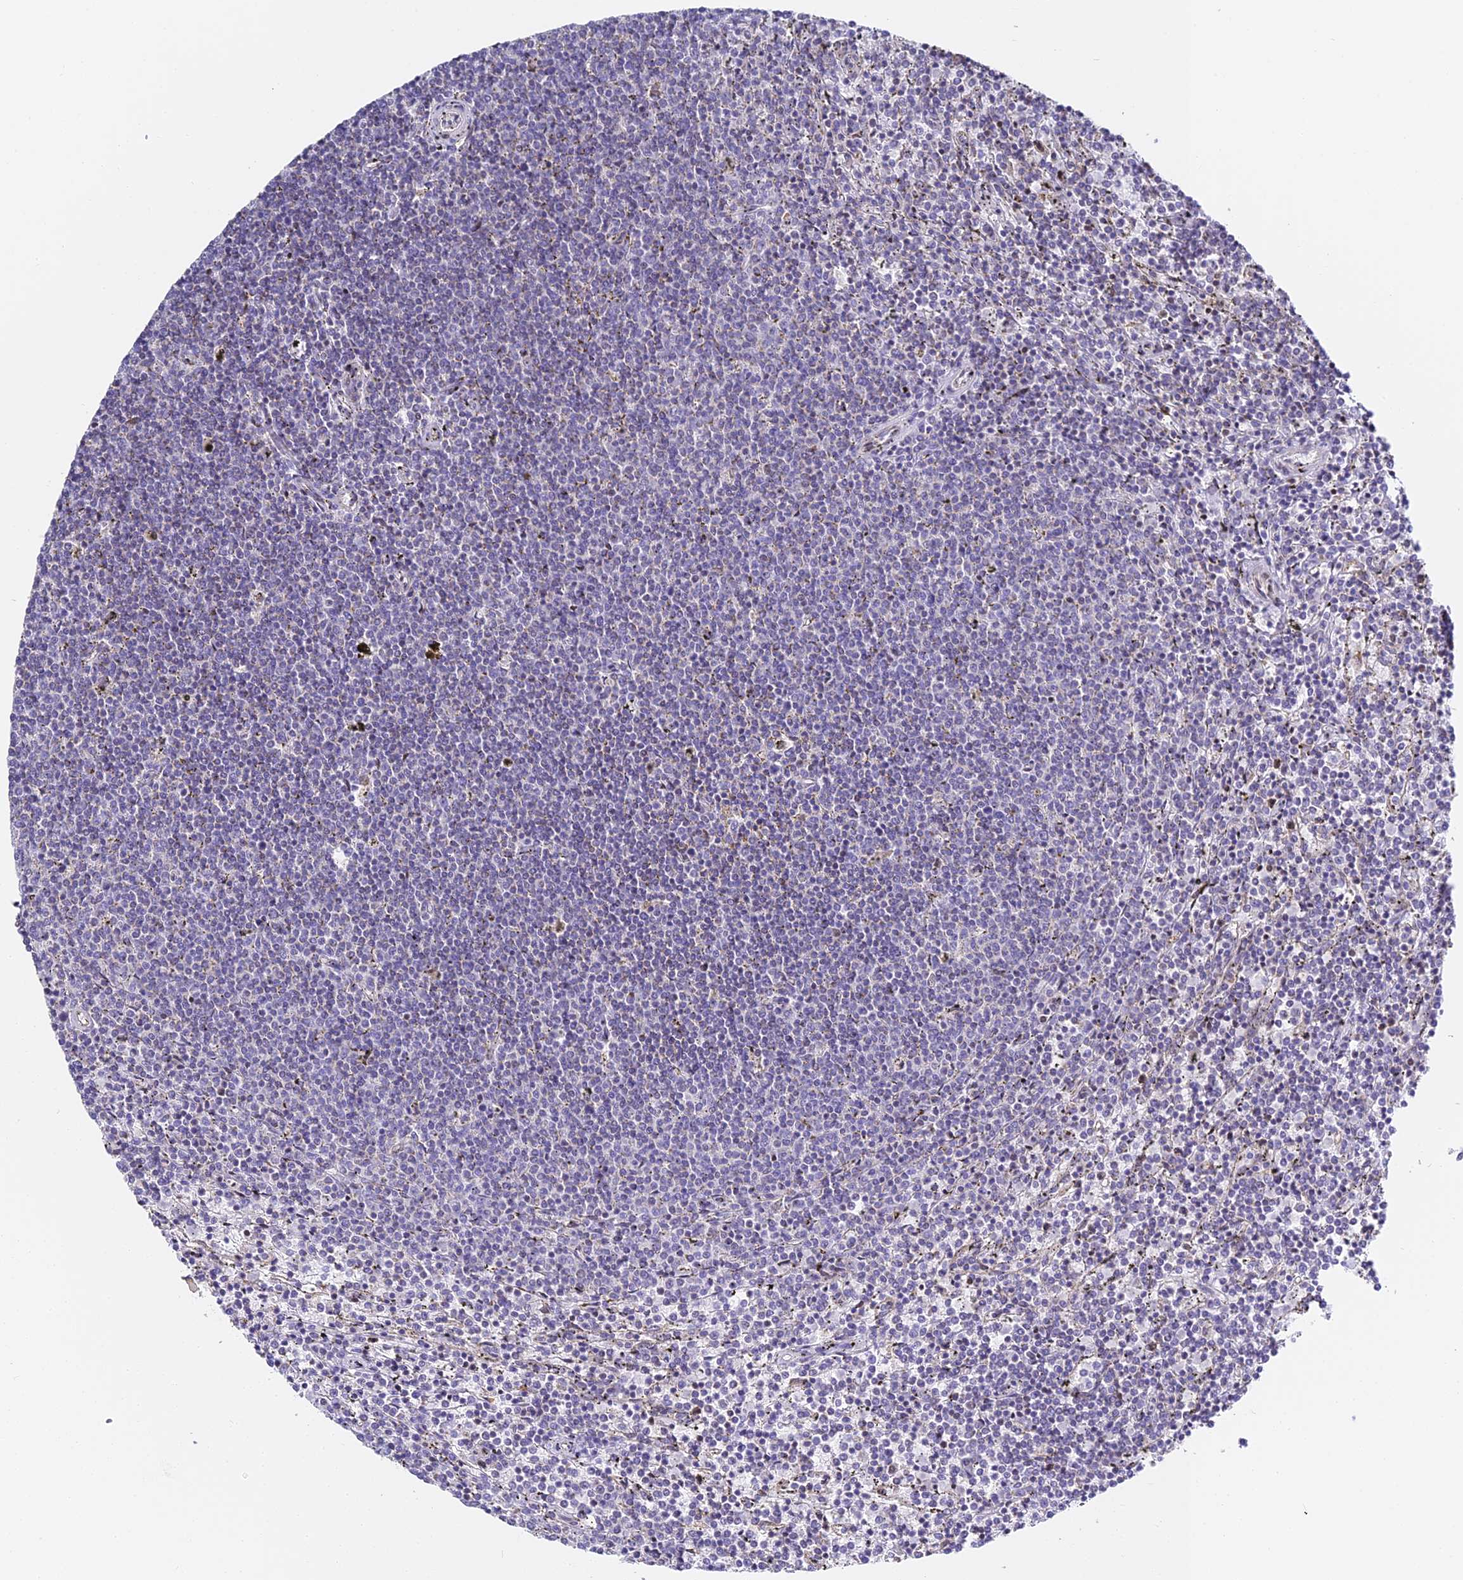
{"staining": {"intensity": "negative", "quantity": "none", "location": "none"}, "tissue": "lymphoma", "cell_type": "Tumor cells", "image_type": "cancer", "snomed": [{"axis": "morphology", "description": "Malignant lymphoma, non-Hodgkin's type, Low grade"}, {"axis": "topography", "description": "Spleen"}], "caption": "High magnification brightfield microscopy of malignant lymphoma, non-Hodgkin's type (low-grade) stained with DAB (3,3'-diaminobenzidine) (brown) and counterstained with hematoxylin (blue): tumor cells show no significant staining.", "gene": "SERP1", "patient": {"sex": "female", "age": 50}}